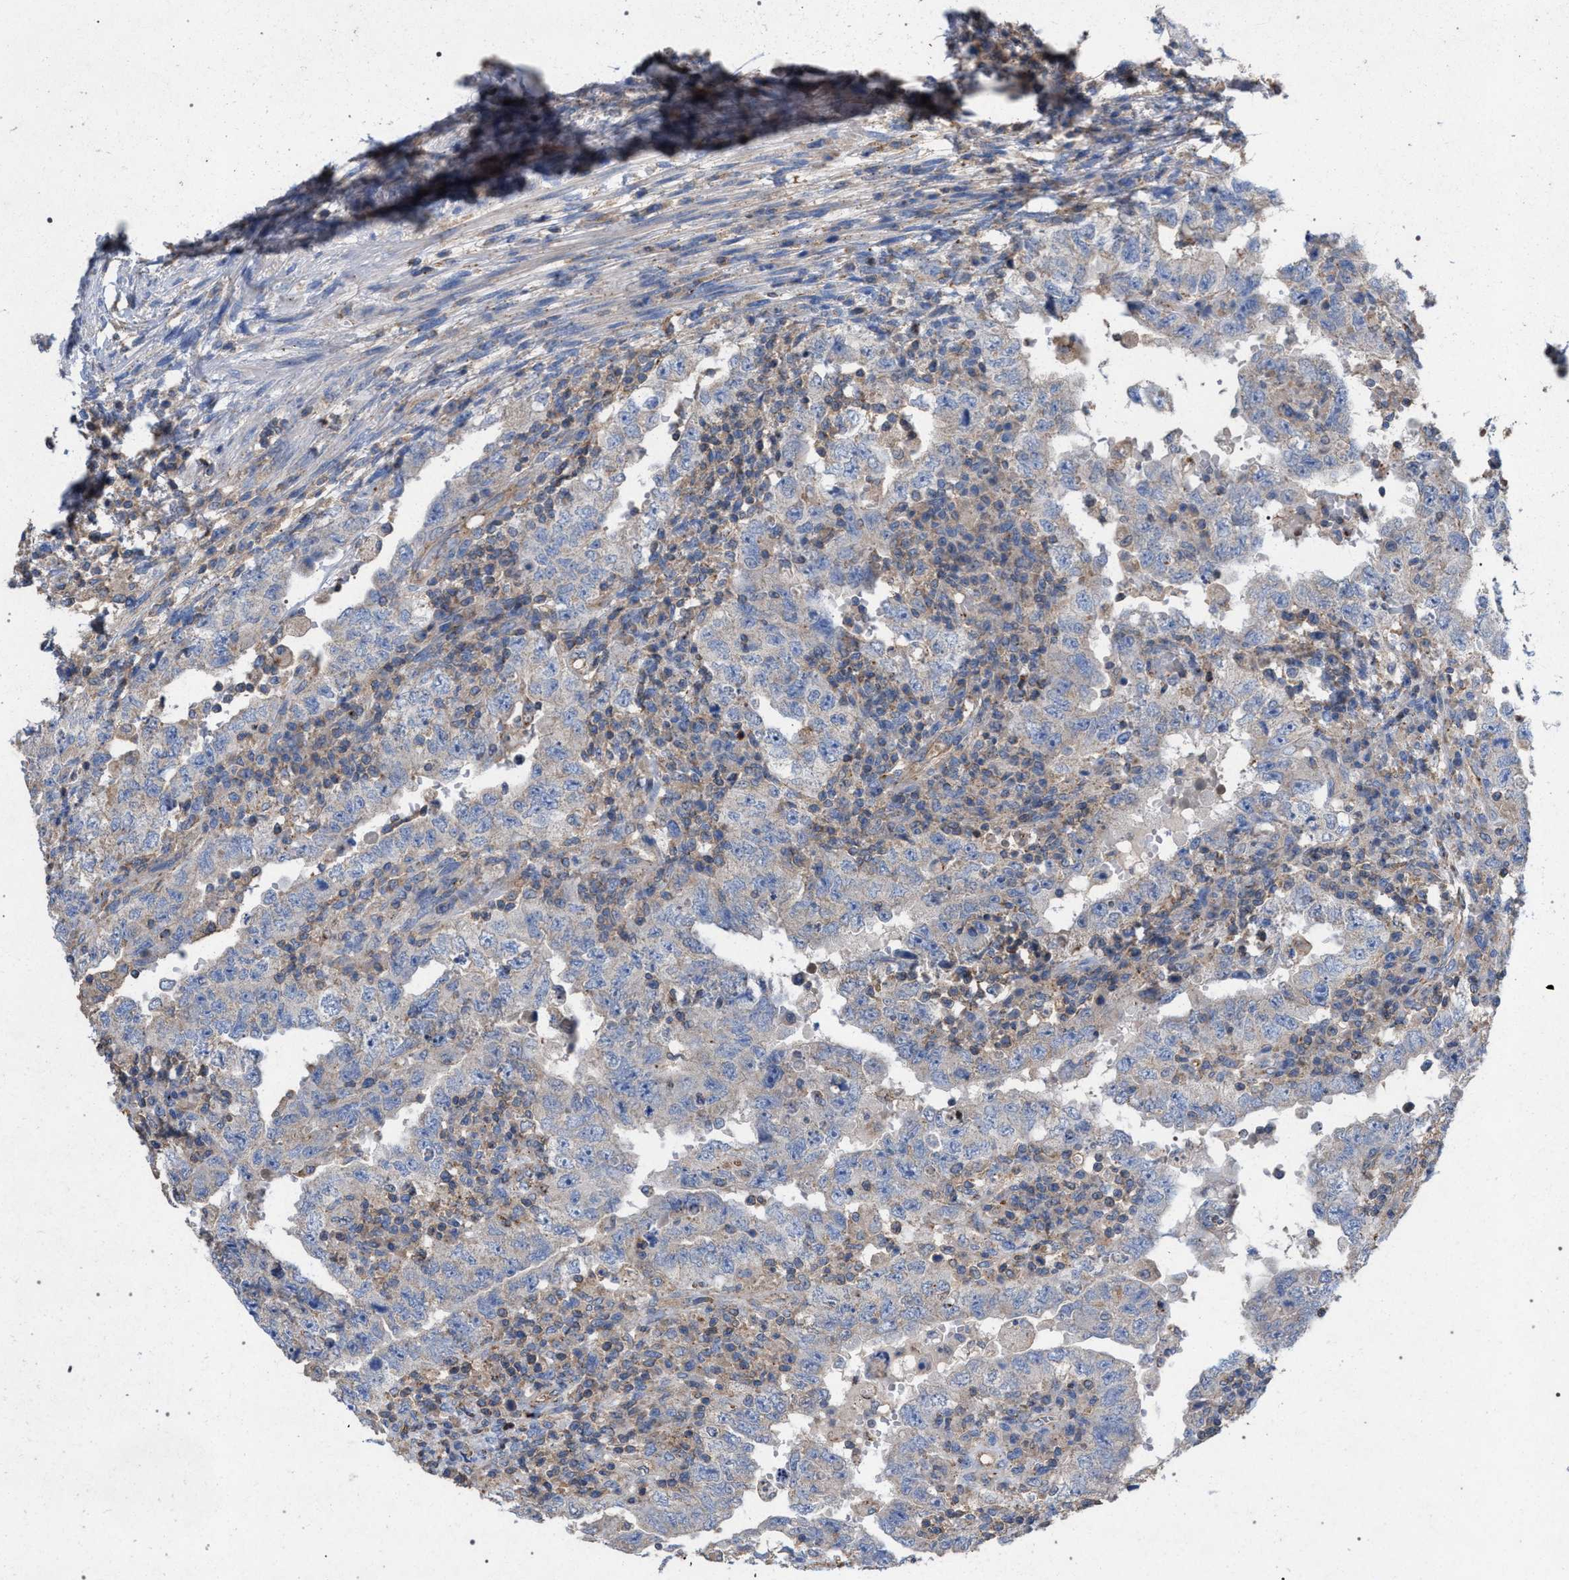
{"staining": {"intensity": "negative", "quantity": "none", "location": "none"}, "tissue": "testis cancer", "cell_type": "Tumor cells", "image_type": "cancer", "snomed": [{"axis": "morphology", "description": "Carcinoma, Embryonal, NOS"}, {"axis": "topography", "description": "Testis"}], "caption": "Testis embryonal carcinoma stained for a protein using immunohistochemistry (IHC) displays no positivity tumor cells.", "gene": "VPS13A", "patient": {"sex": "male", "age": 26}}